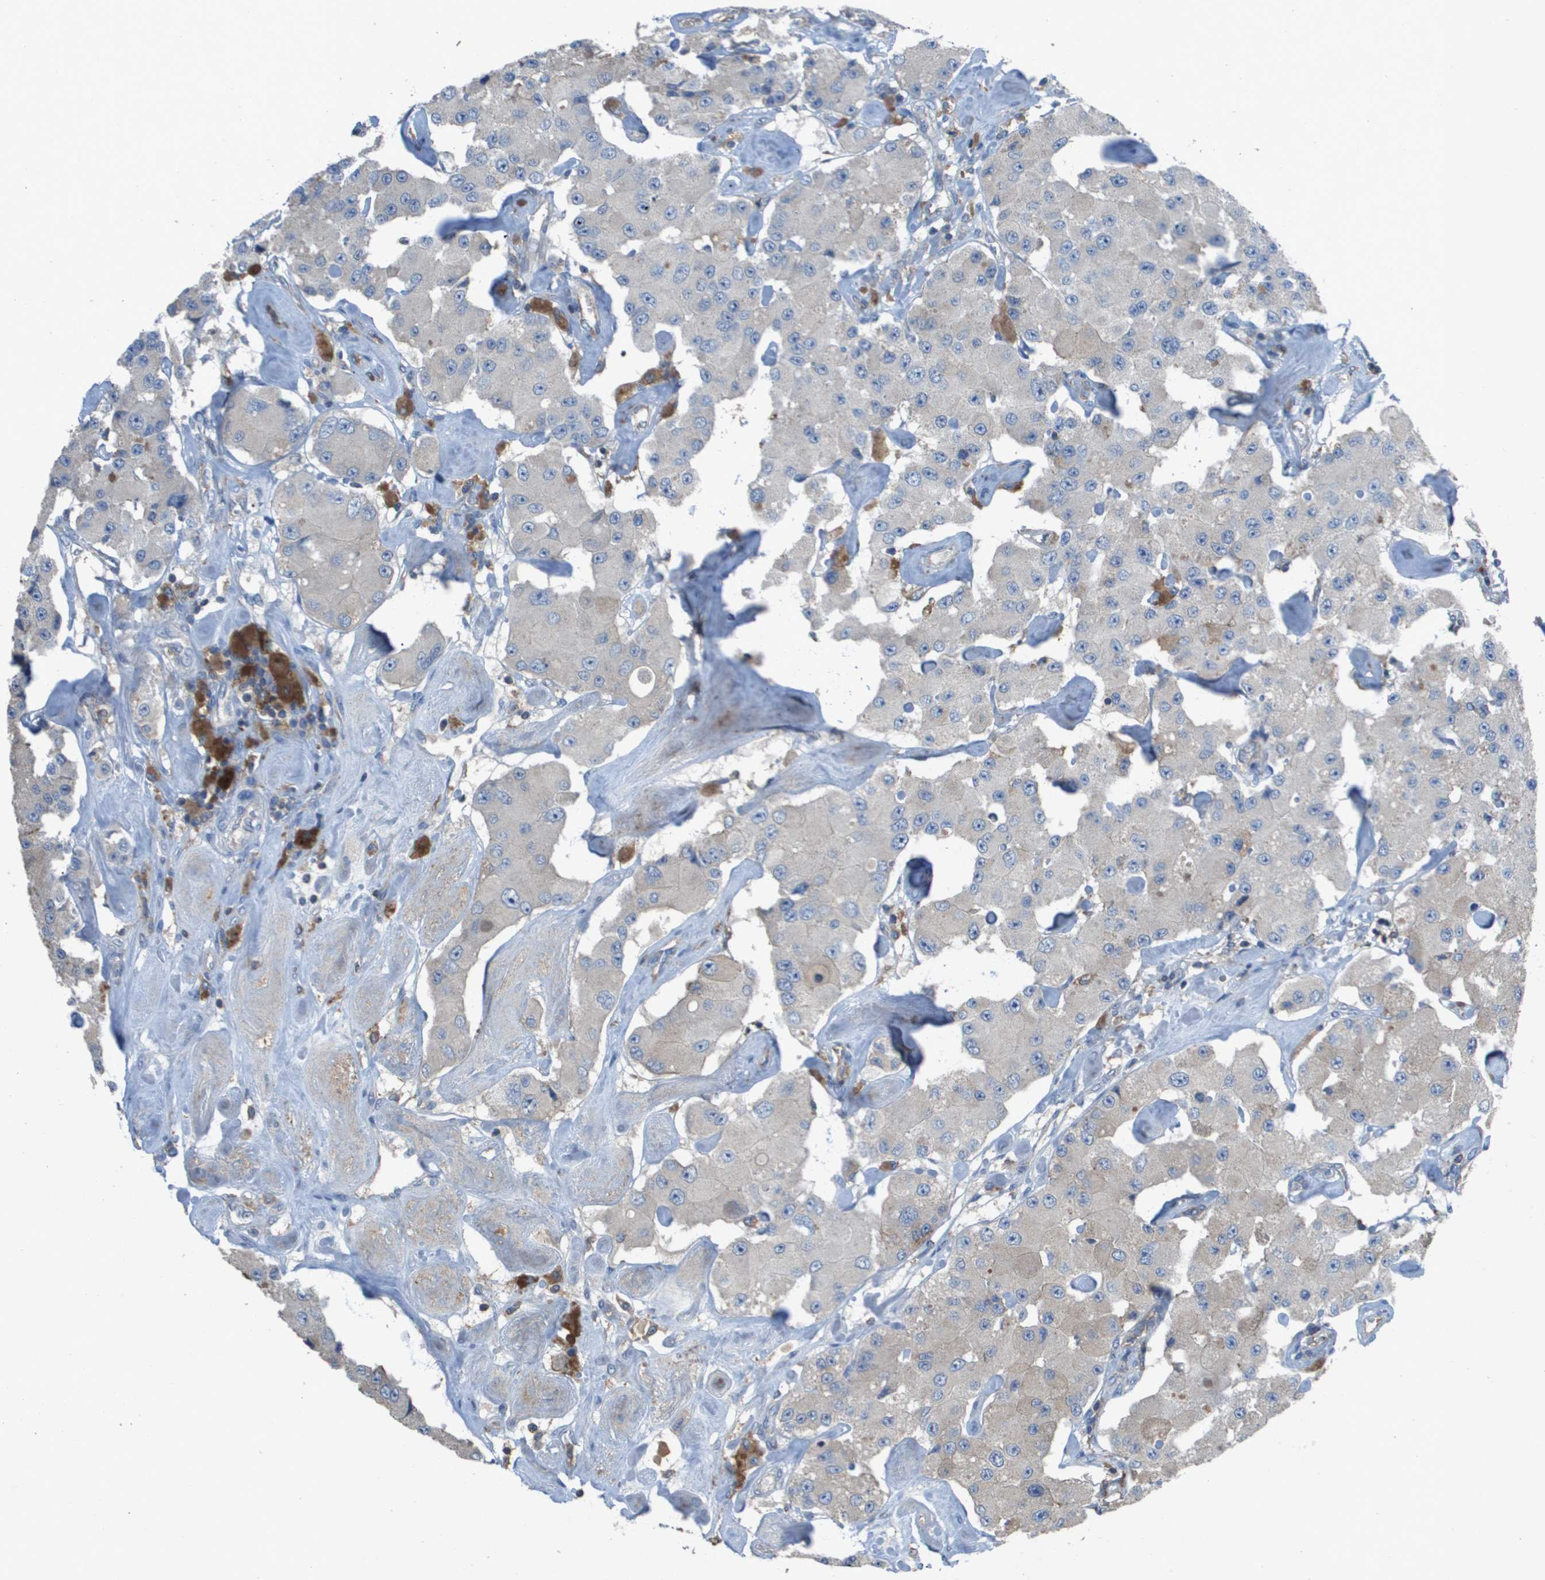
{"staining": {"intensity": "negative", "quantity": "none", "location": "none"}, "tissue": "carcinoid", "cell_type": "Tumor cells", "image_type": "cancer", "snomed": [{"axis": "morphology", "description": "Carcinoid, malignant, NOS"}, {"axis": "topography", "description": "Pancreas"}], "caption": "There is no significant staining in tumor cells of carcinoid. (DAB (3,3'-diaminobenzidine) IHC, high magnification).", "gene": "CLCA4", "patient": {"sex": "male", "age": 41}}